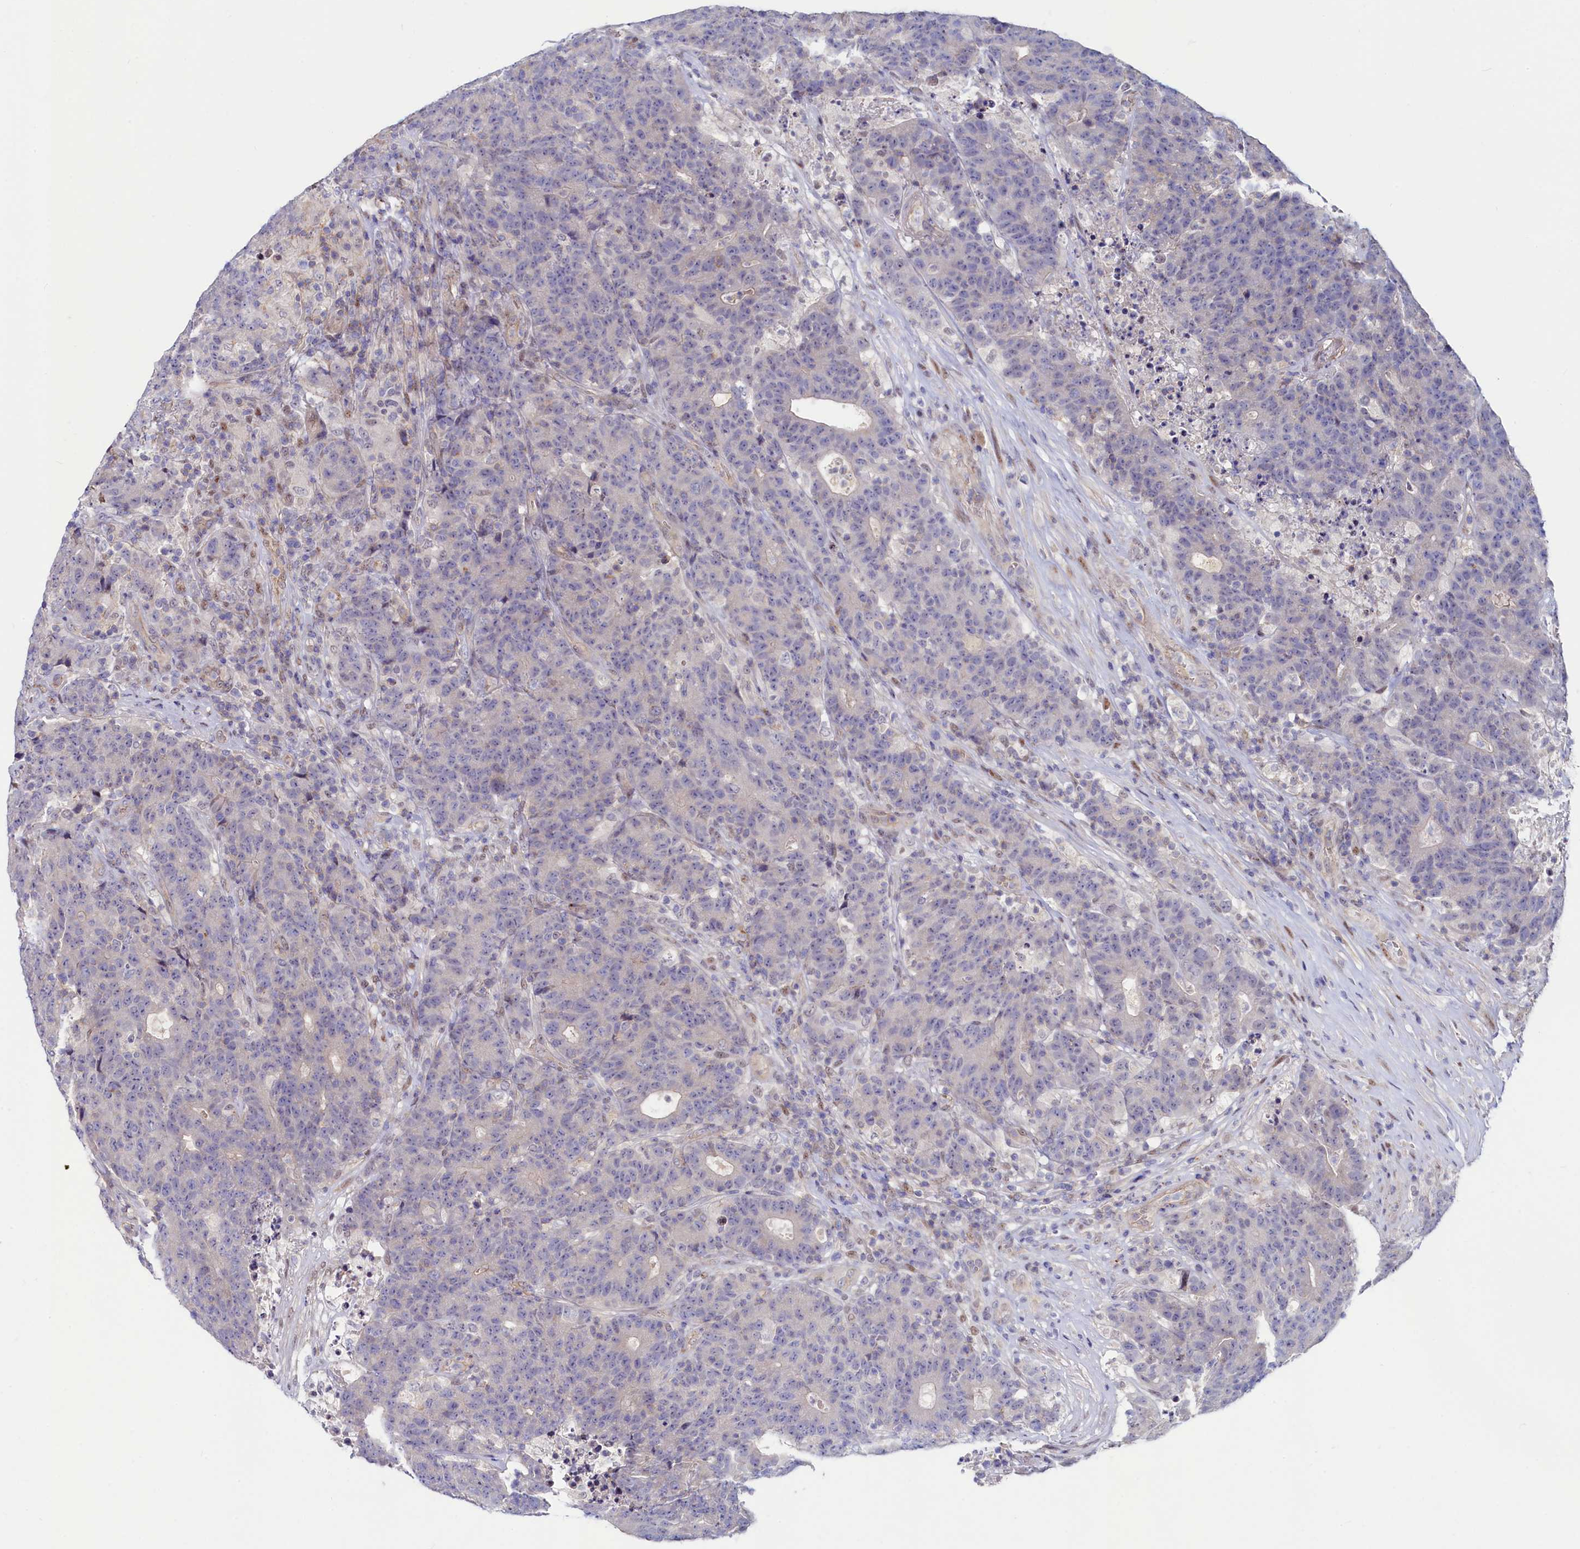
{"staining": {"intensity": "negative", "quantity": "none", "location": "none"}, "tissue": "colorectal cancer", "cell_type": "Tumor cells", "image_type": "cancer", "snomed": [{"axis": "morphology", "description": "Adenocarcinoma, NOS"}, {"axis": "topography", "description": "Colon"}], "caption": "Immunohistochemistry (IHC) micrograph of human colorectal cancer stained for a protein (brown), which demonstrates no expression in tumor cells. (Brightfield microscopy of DAB (3,3'-diaminobenzidine) immunohistochemistry at high magnification).", "gene": "ASTE1", "patient": {"sex": "female", "age": 75}}